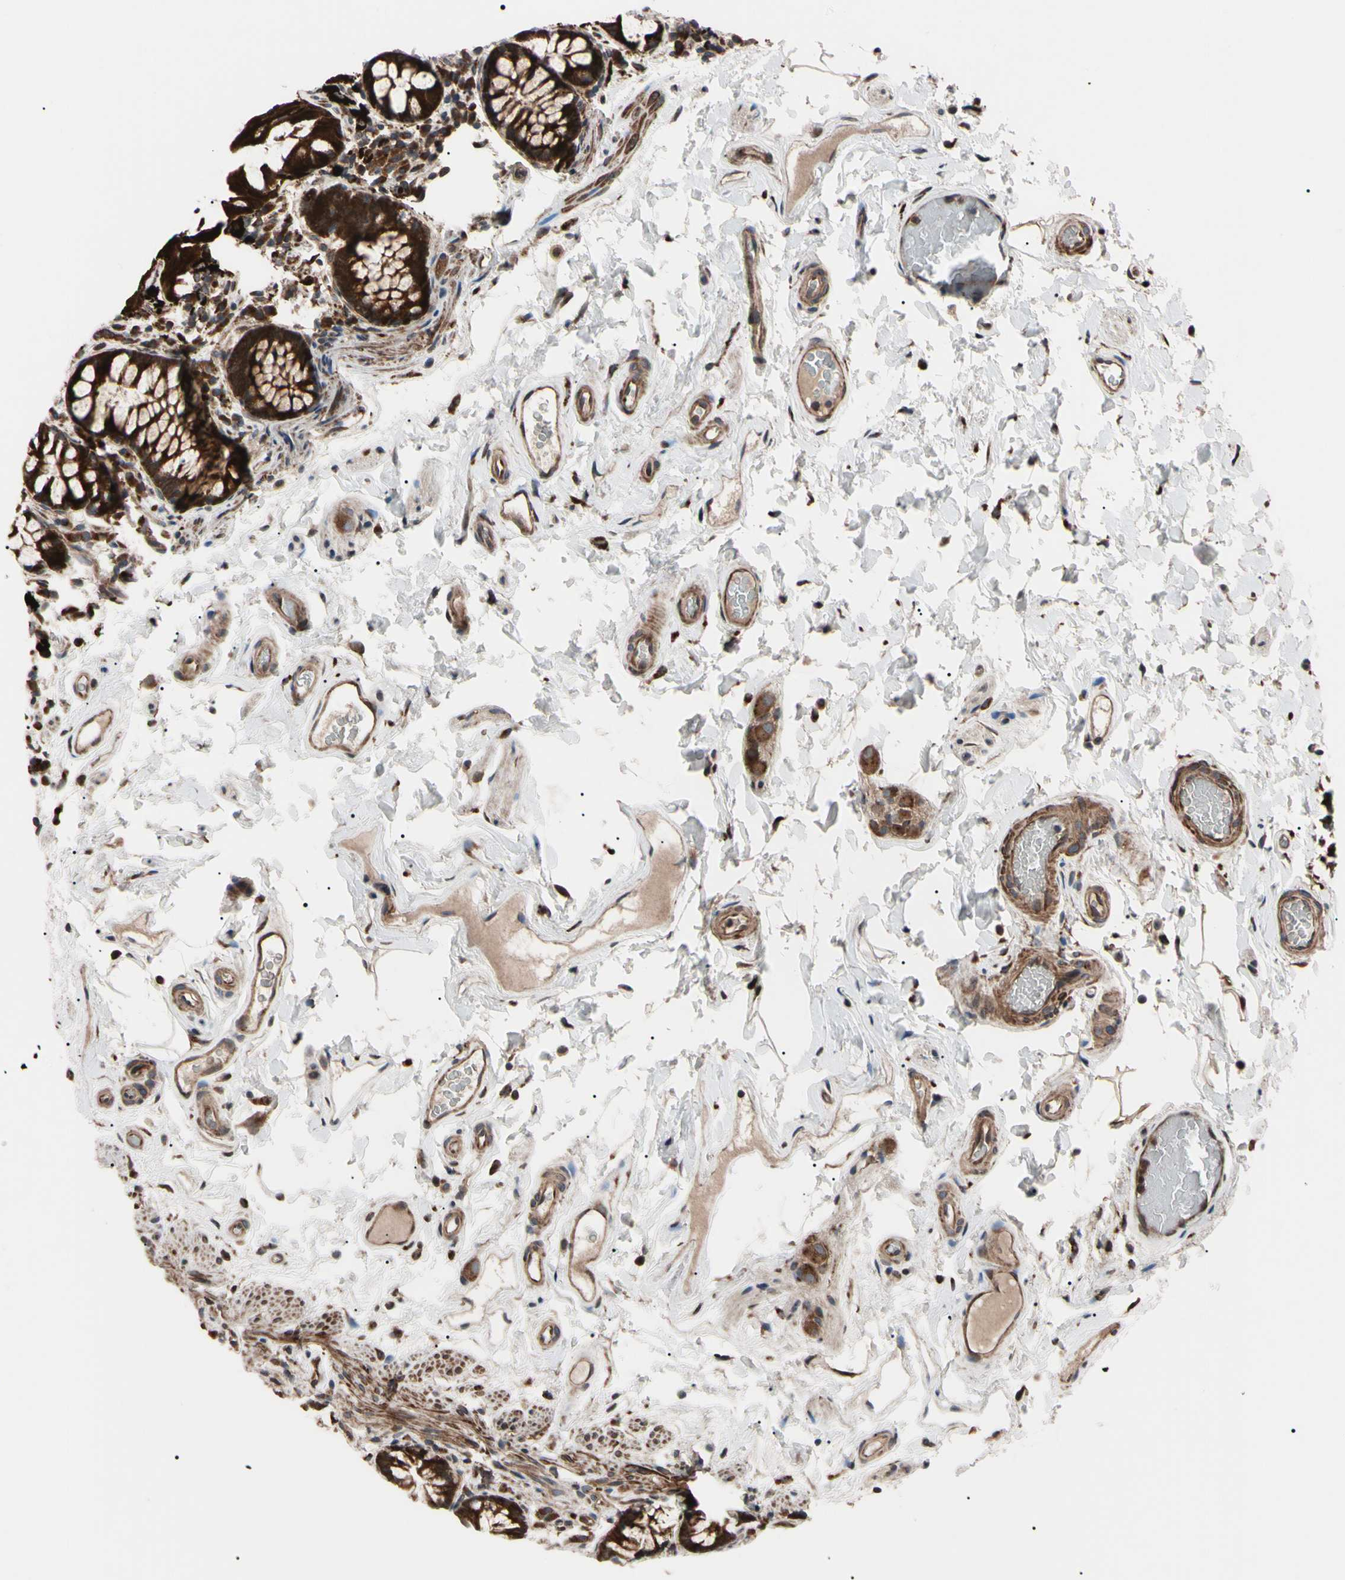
{"staining": {"intensity": "strong", "quantity": ">75%", "location": "cytoplasmic/membranous"}, "tissue": "colon", "cell_type": "Endothelial cells", "image_type": "normal", "snomed": [{"axis": "morphology", "description": "Normal tissue, NOS"}, {"axis": "topography", "description": "Colon"}], "caption": "Immunohistochemical staining of unremarkable human colon demonstrates high levels of strong cytoplasmic/membranous staining in about >75% of endothelial cells.", "gene": "GUCY1B1", "patient": {"sex": "female", "age": 80}}